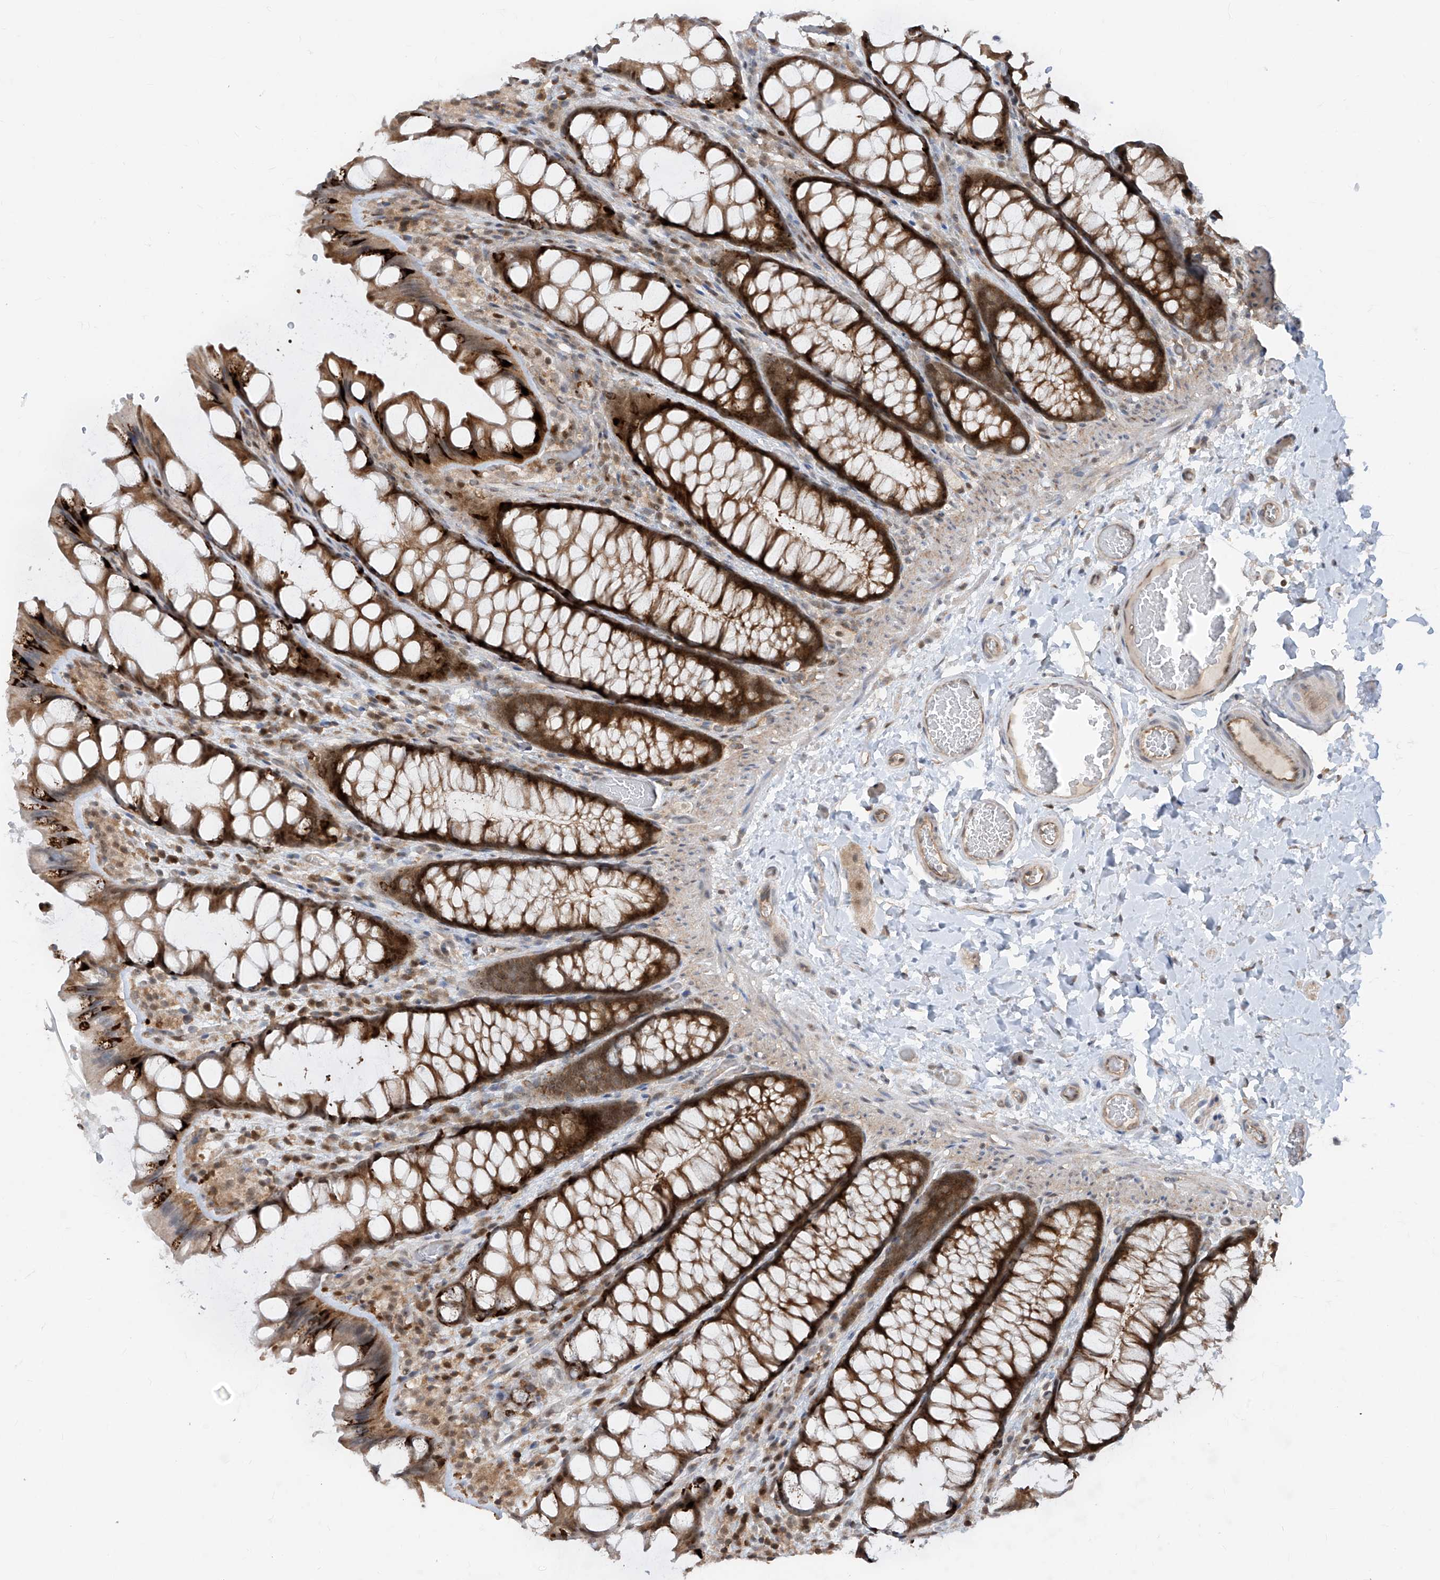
{"staining": {"intensity": "moderate", "quantity": ">75%", "location": "cytoplasmic/membranous"}, "tissue": "colon", "cell_type": "Endothelial cells", "image_type": "normal", "snomed": [{"axis": "morphology", "description": "Normal tissue, NOS"}, {"axis": "topography", "description": "Colon"}], "caption": "Protein analysis of normal colon shows moderate cytoplasmic/membranous positivity in about >75% of endothelial cells.", "gene": "ZNF358", "patient": {"sex": "male", "age": 47}}